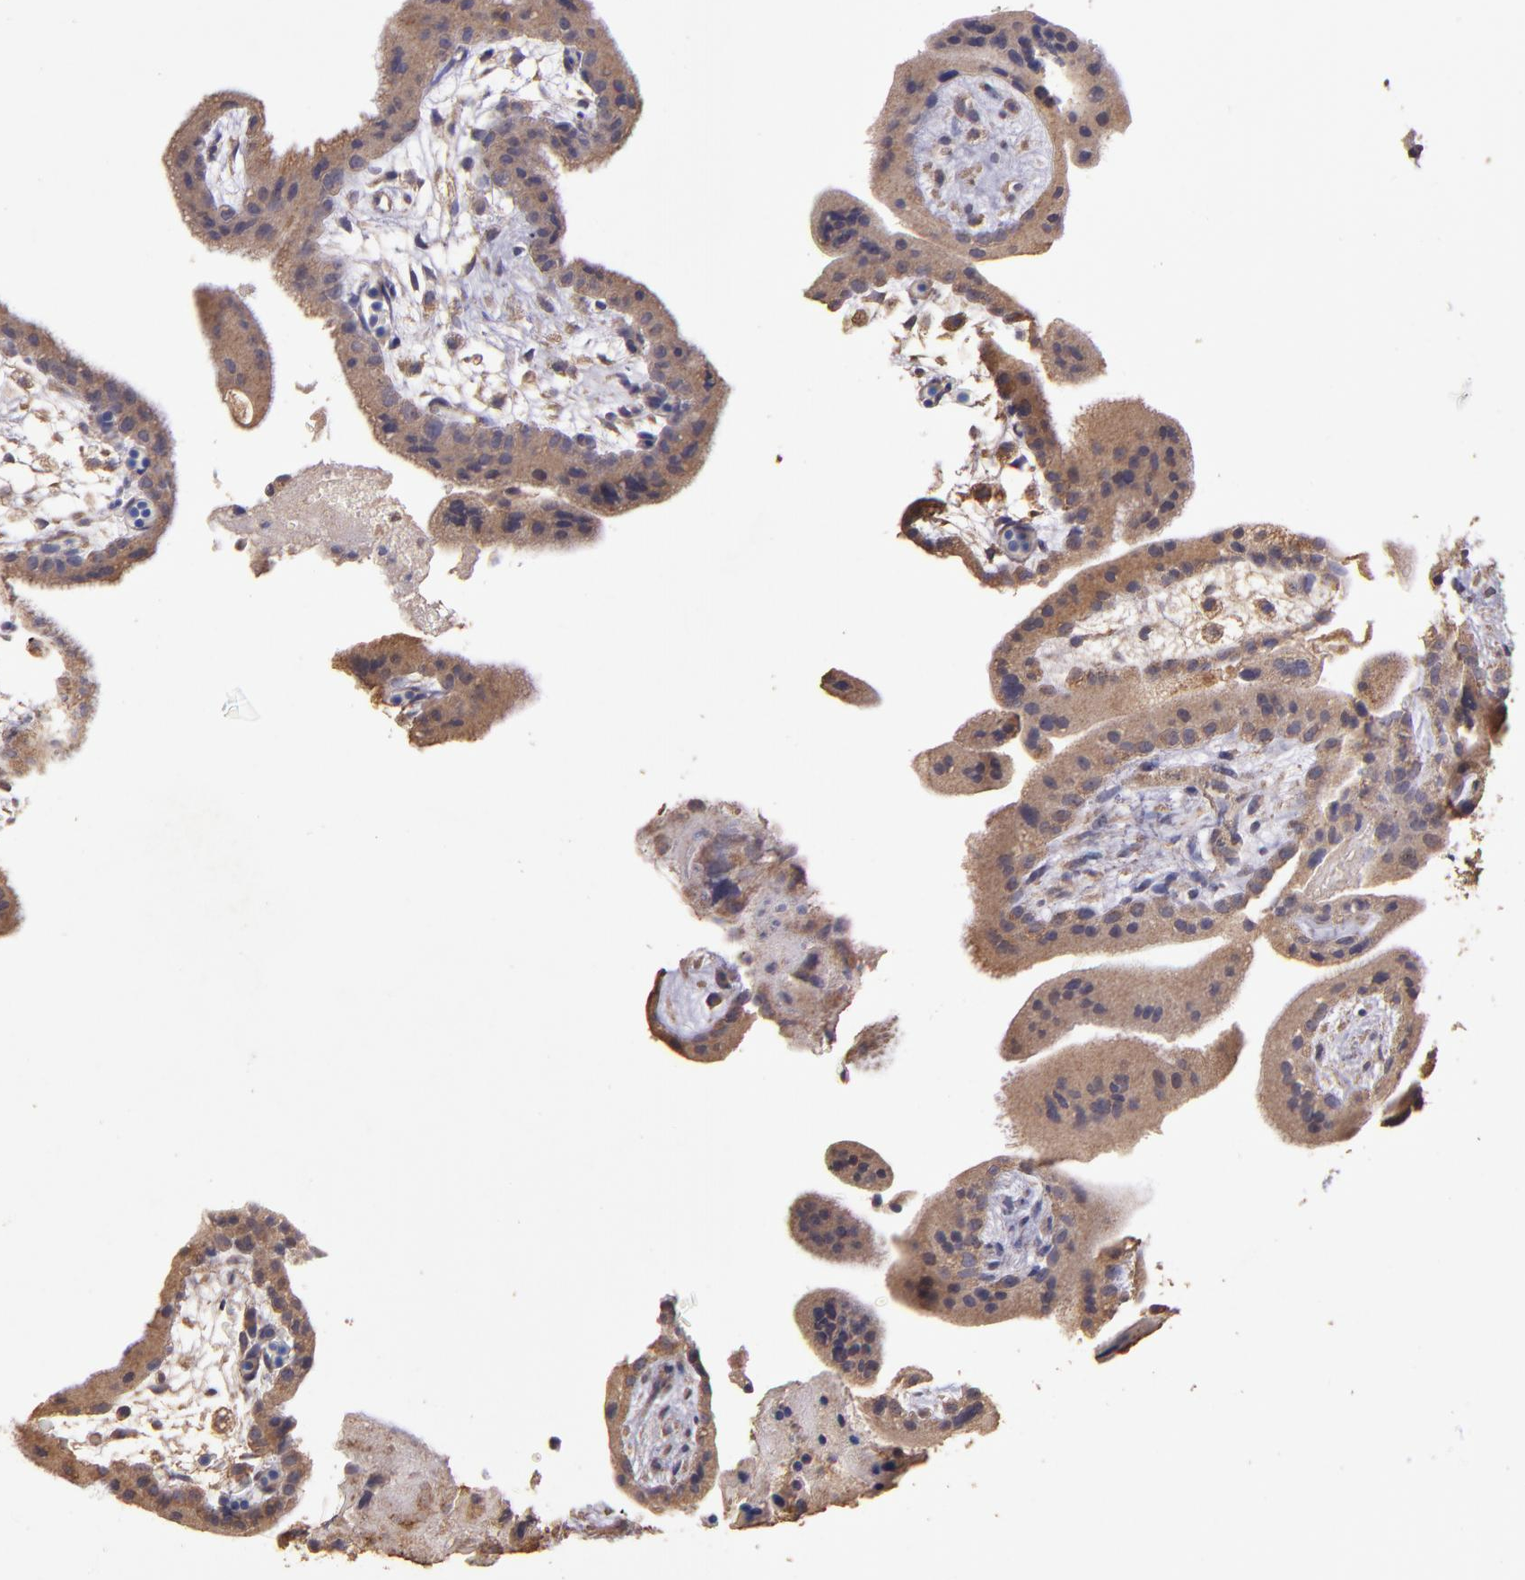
{"staining": {"intensity": "moderate", "quantity": ">75%", "location": "cytoplasmic/membranous"}, "tissue": "placenta", "cell_type": "Decidual cells", "image_type": "normal", "snomed": [{"axis": "morphology", "description": "Normal tissue, NOS"}, {"axis": "topography", "description": "Placenta"}], "caption": "IHC photomicrograph of unremarkable human placenta stained for a protein (brown), which displays medium levels of moderate cytoplasmic/membranous positivity in approximately >75% of decidual cells.", "gene": "HECTD1", "patient": {"sex": "female", "age": 35}}